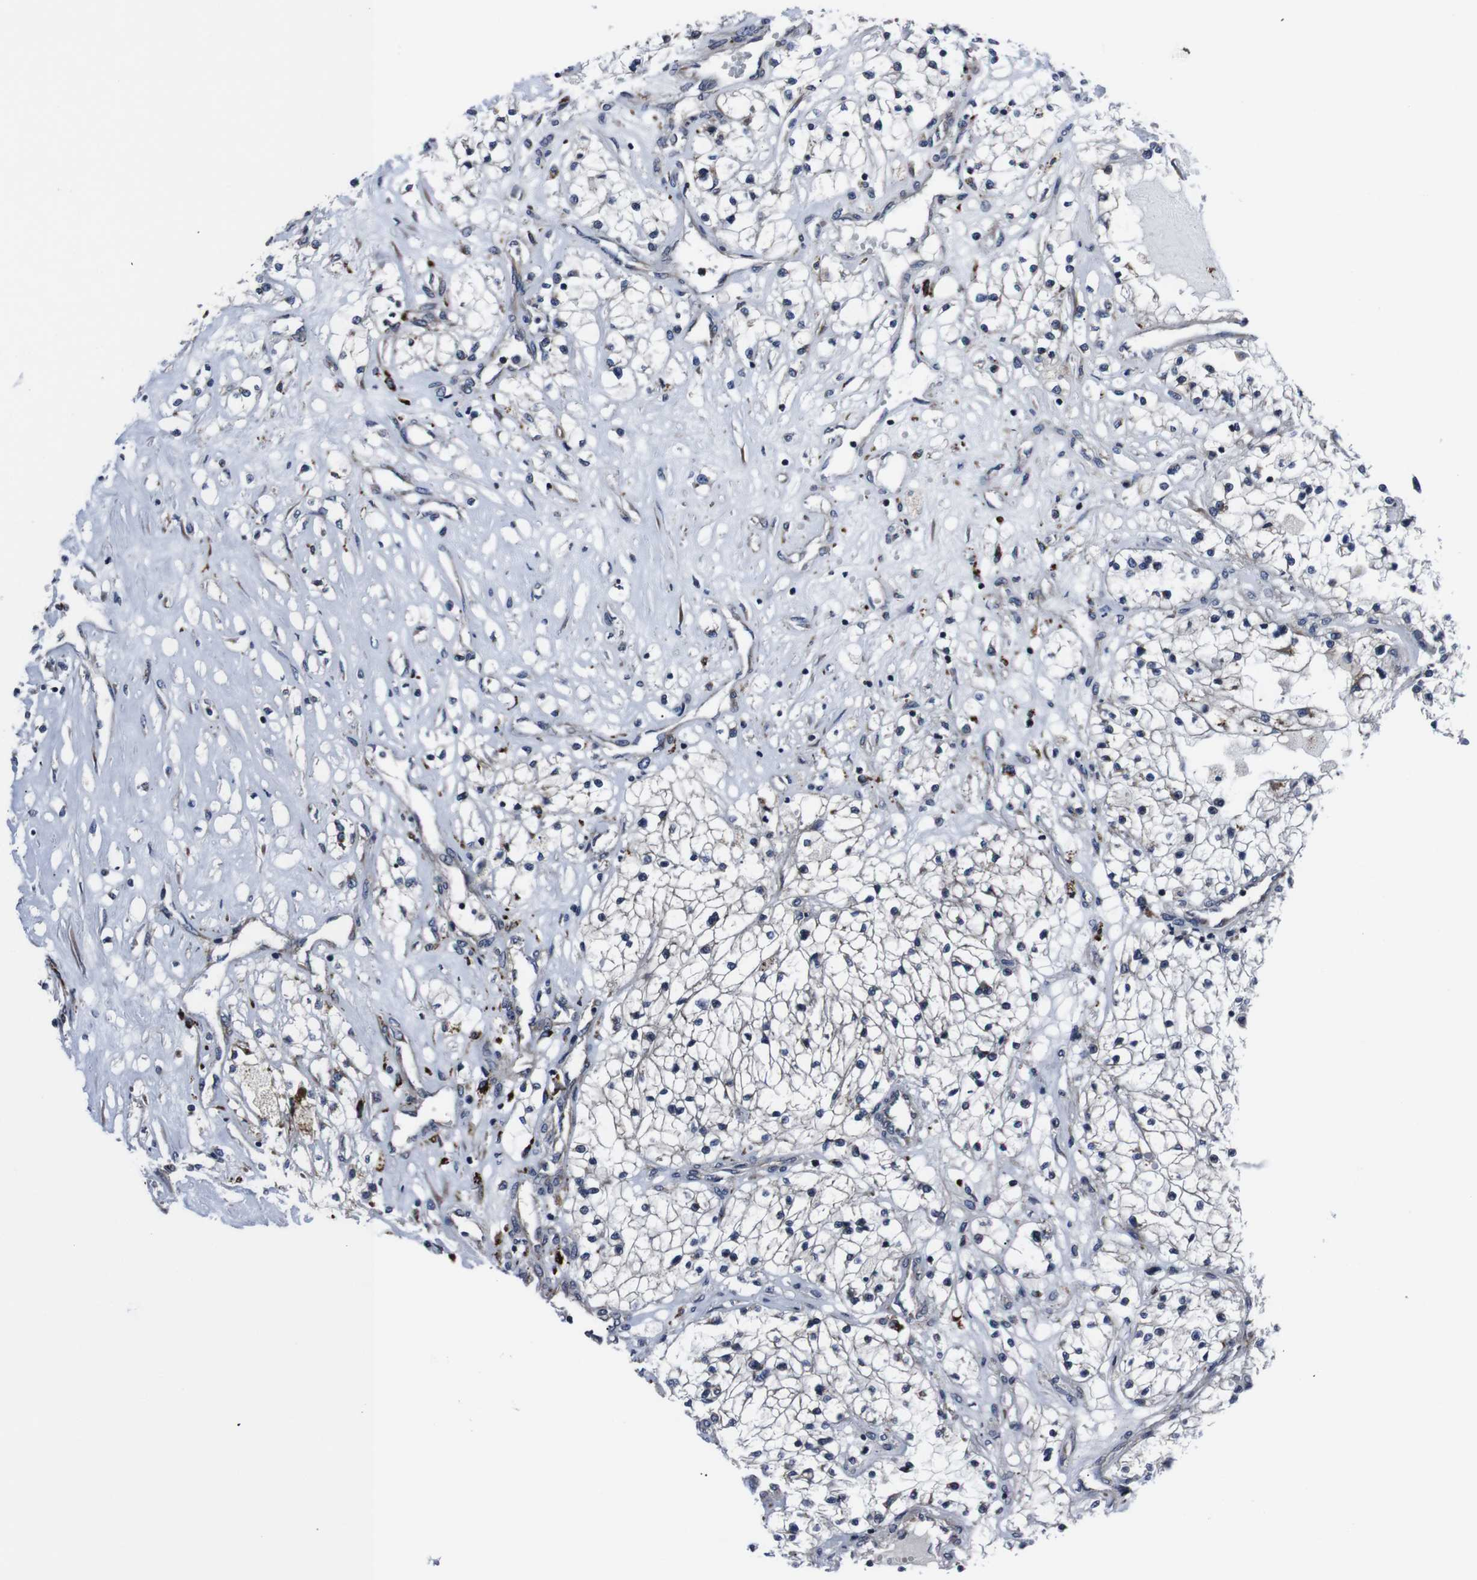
{"staining": {"intensity": "negative", "quantity": "none", "location": "none"}, "tissue": "renal cancer", "cell_type": "Tumor cells", "image_type": "cancer", "snomed": [{"axis": "morphology", "description": "Adenocarcinoma, NOS"}, {"axis": "topography", "description": "Kidney"}], "caption": "Immunohistochemistry (IHC) histopathology image of human renal cancer stained for a protein (brown), which shows no staining in tumor cells. Brightfield microscopy of immunohistochemistry (IHC) stained with DAB (3,3'-diaminobenzidine) (brown) and hematoxylin (blue), captured at high magnification.", "gene": "EIF4A2", "patient": {"sex": "male", "age": 68}}